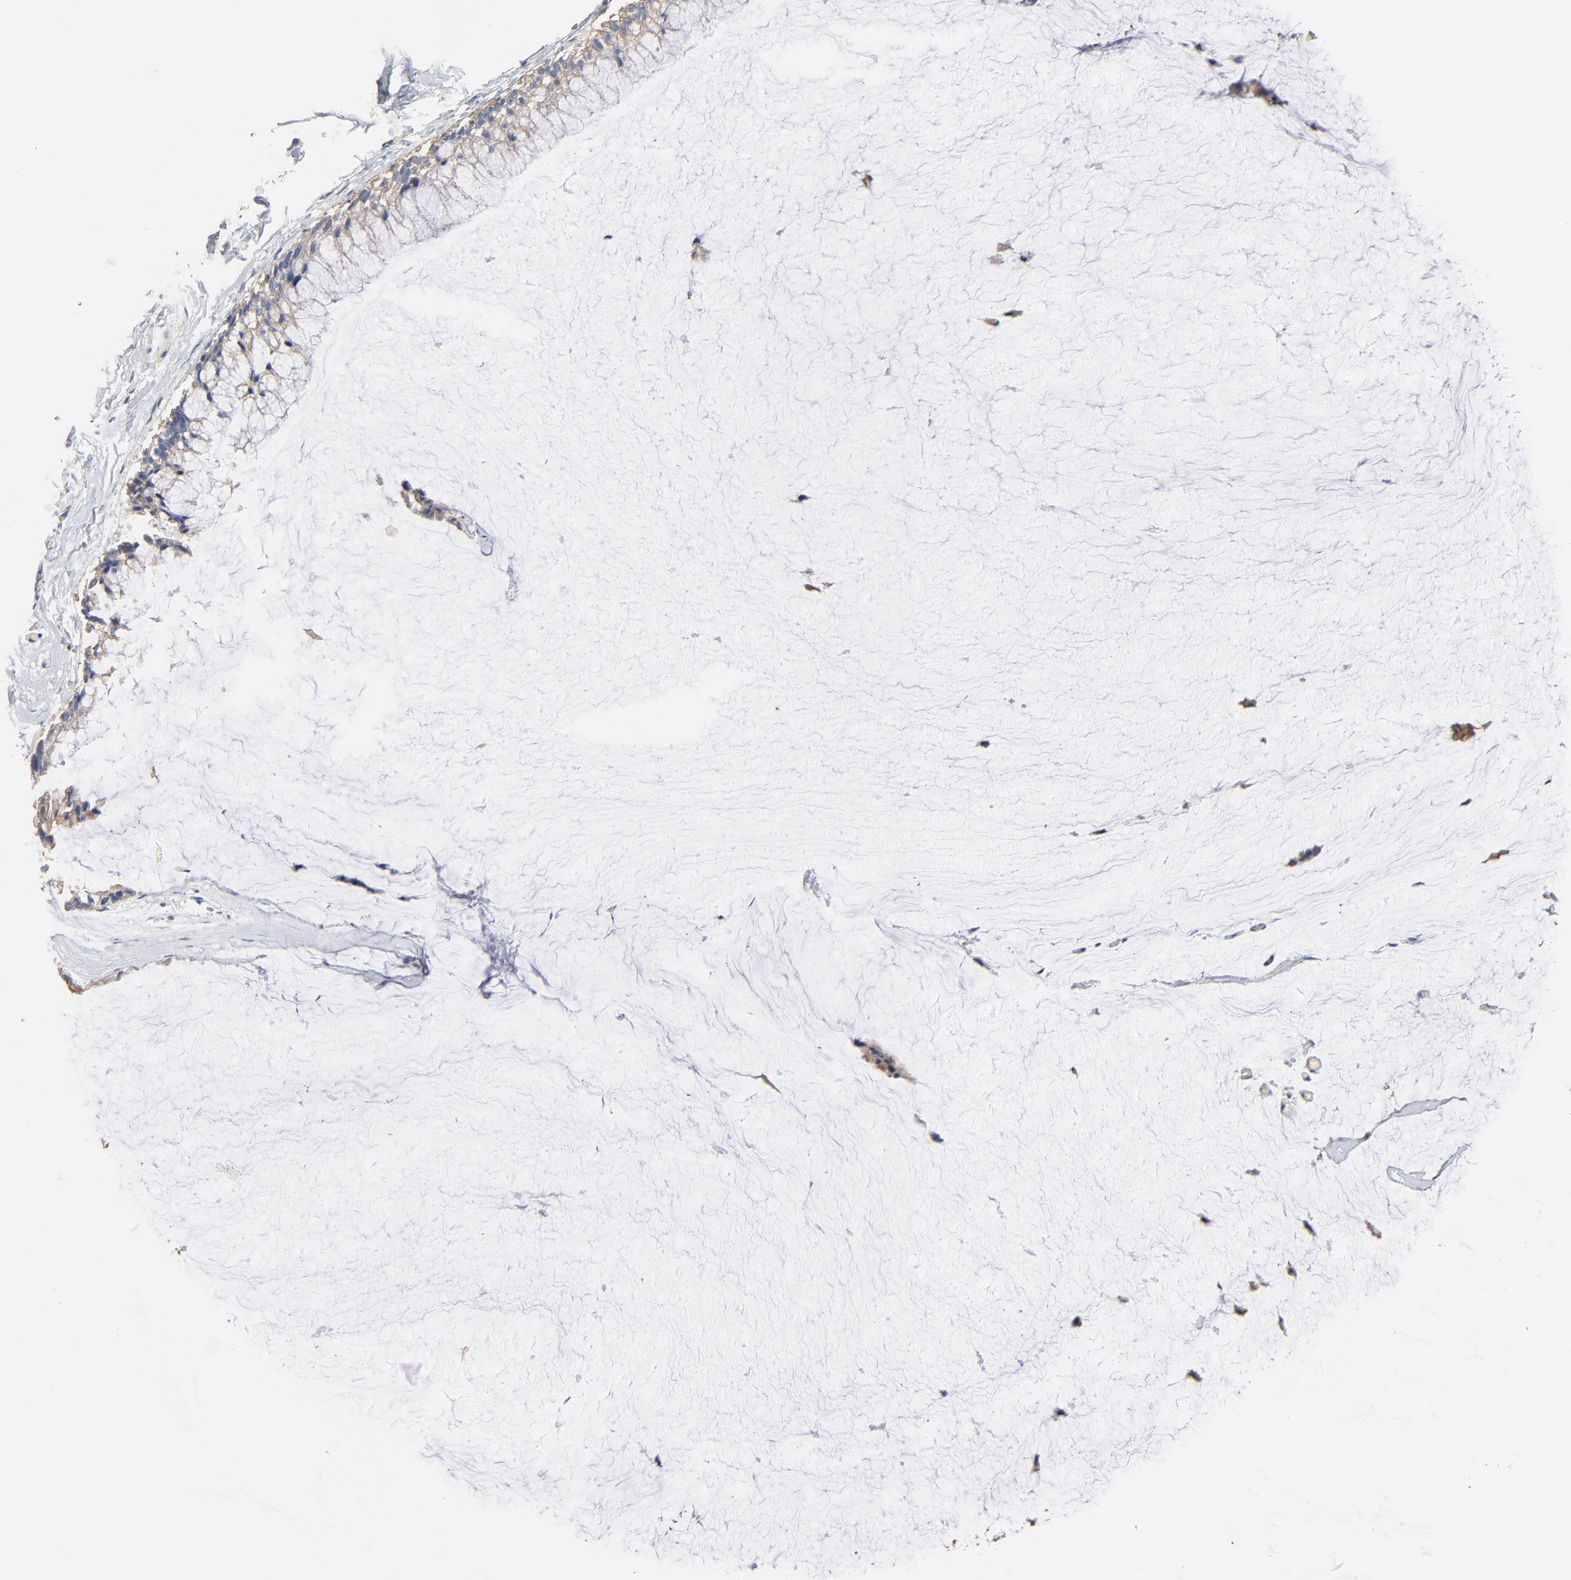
{"staining": {"intensity": "weak", "quantity": ">75%", "location": "cytoplasmic/membranous"}, "tissue": "ovarian cancer", "cell_type": "Tumor cells", "image_type": "cancer", "snomed": [{"axis": "morphology", "description": "Cystadenocarcinoma, mucinous, NOS"}, {"axis": "topography", "description": "Ovary"}], "caption": "Immunohistochemical staining of human ovarian cancer (mucinous cystadenocarcinoma) reveals low levels of weak cytoplasmic/membranous protein positivity in about >75% of tumor cells.", "gene": "ABCD4", "patient": {"sex": "female", "age": 39}}